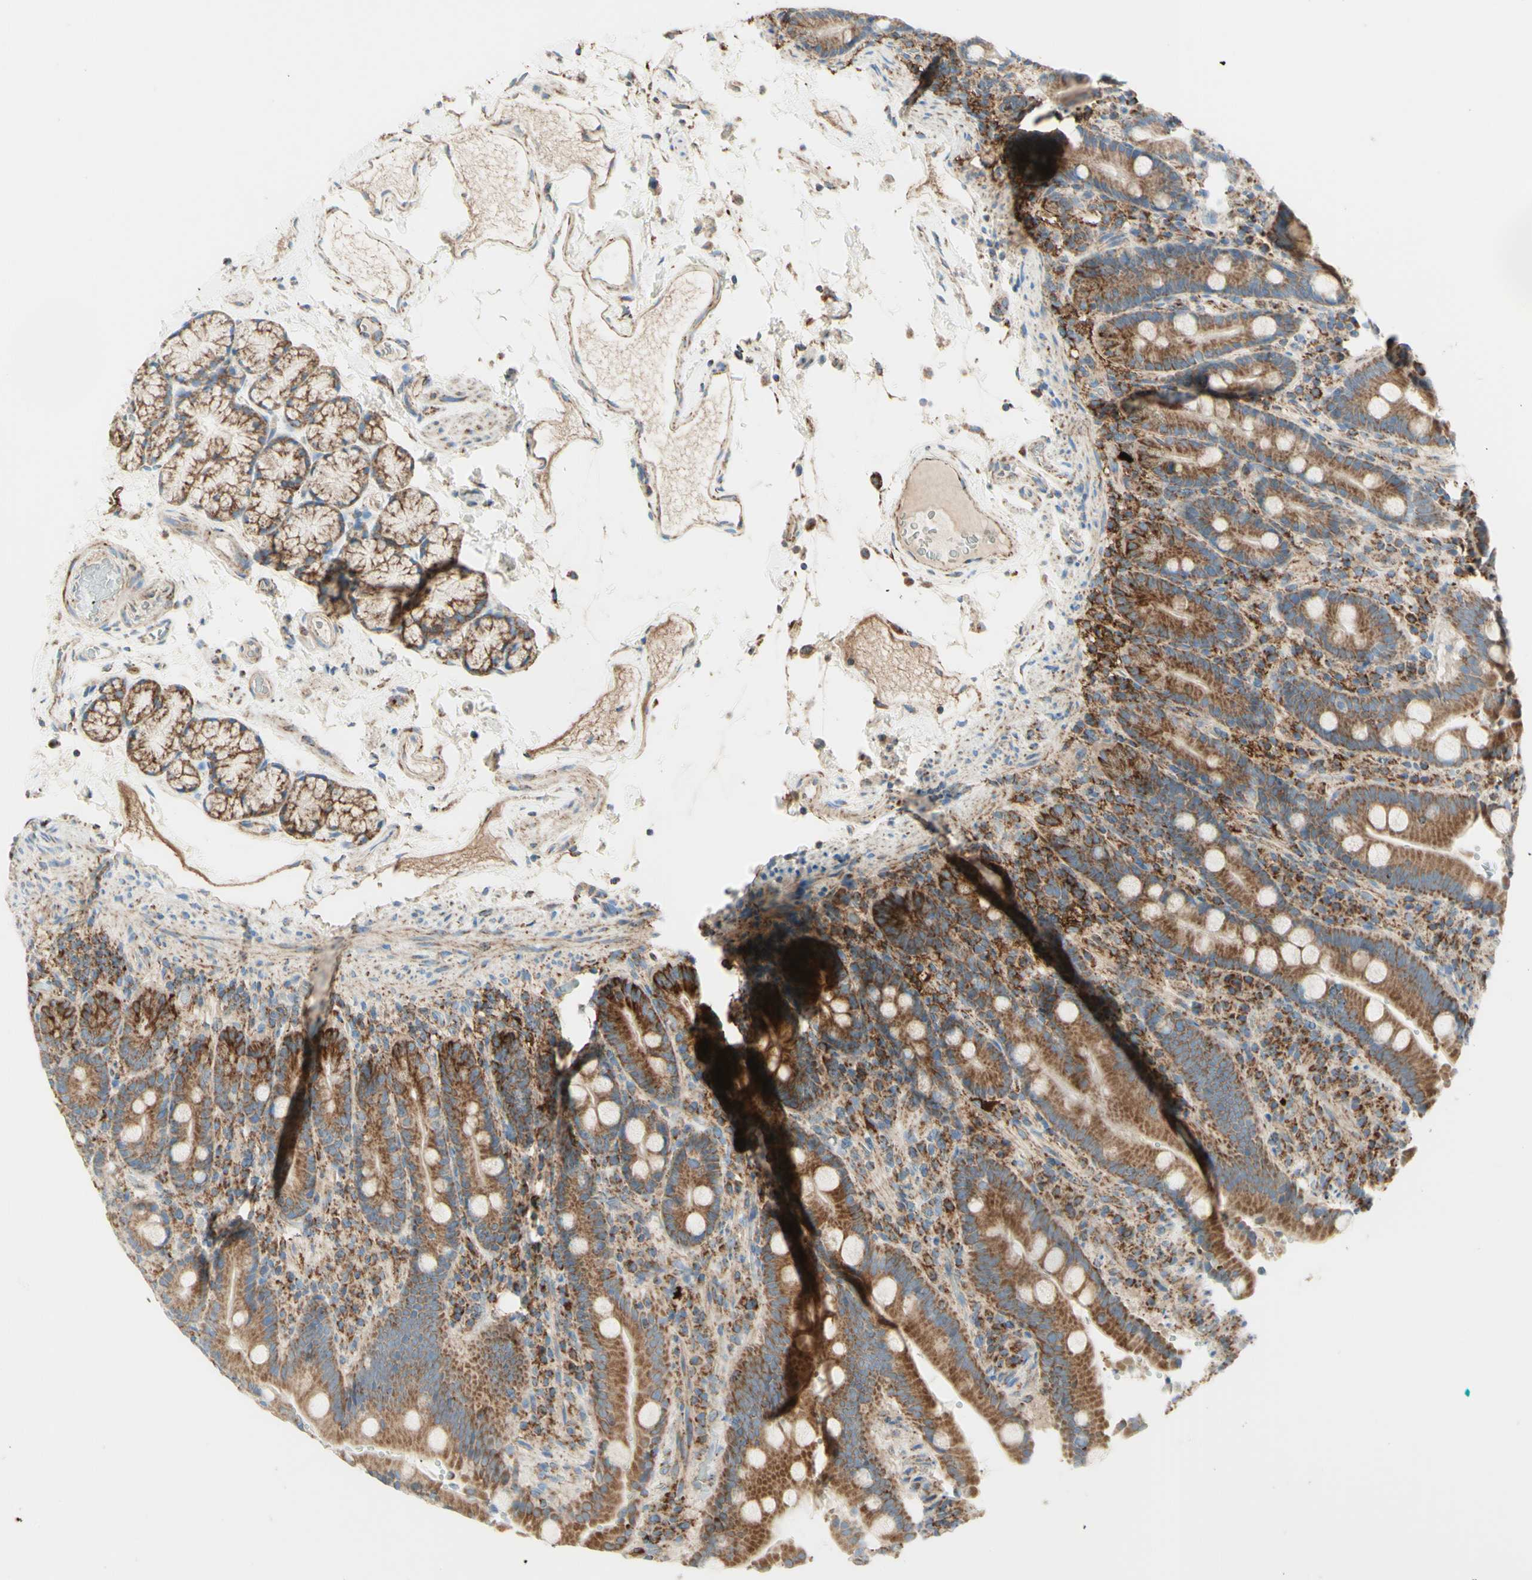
{"staining": {"intensity": "moderate", "quantity": ">75%", "location": "cytoplasmic/membranous"}, "tissue": "duodenum", "cell_type": "Glandular cells", "image_type": "normal", "snomed": [{"axis": "morphology", "description": "Normal tissue, NOS"}, {"axis": "topography", "description": "Small intestine, NOS"}], "caption": "Immunohistochemistry (IHC) (DAB (3,3'-diaminobenzidine)) staining of normal human duodenum shows moderate cytoplasmic/membranous protein positivity in about >75% of glandular cells.", "gene": "ARMC10", "patient": {"sex": "female", "age": 71}}